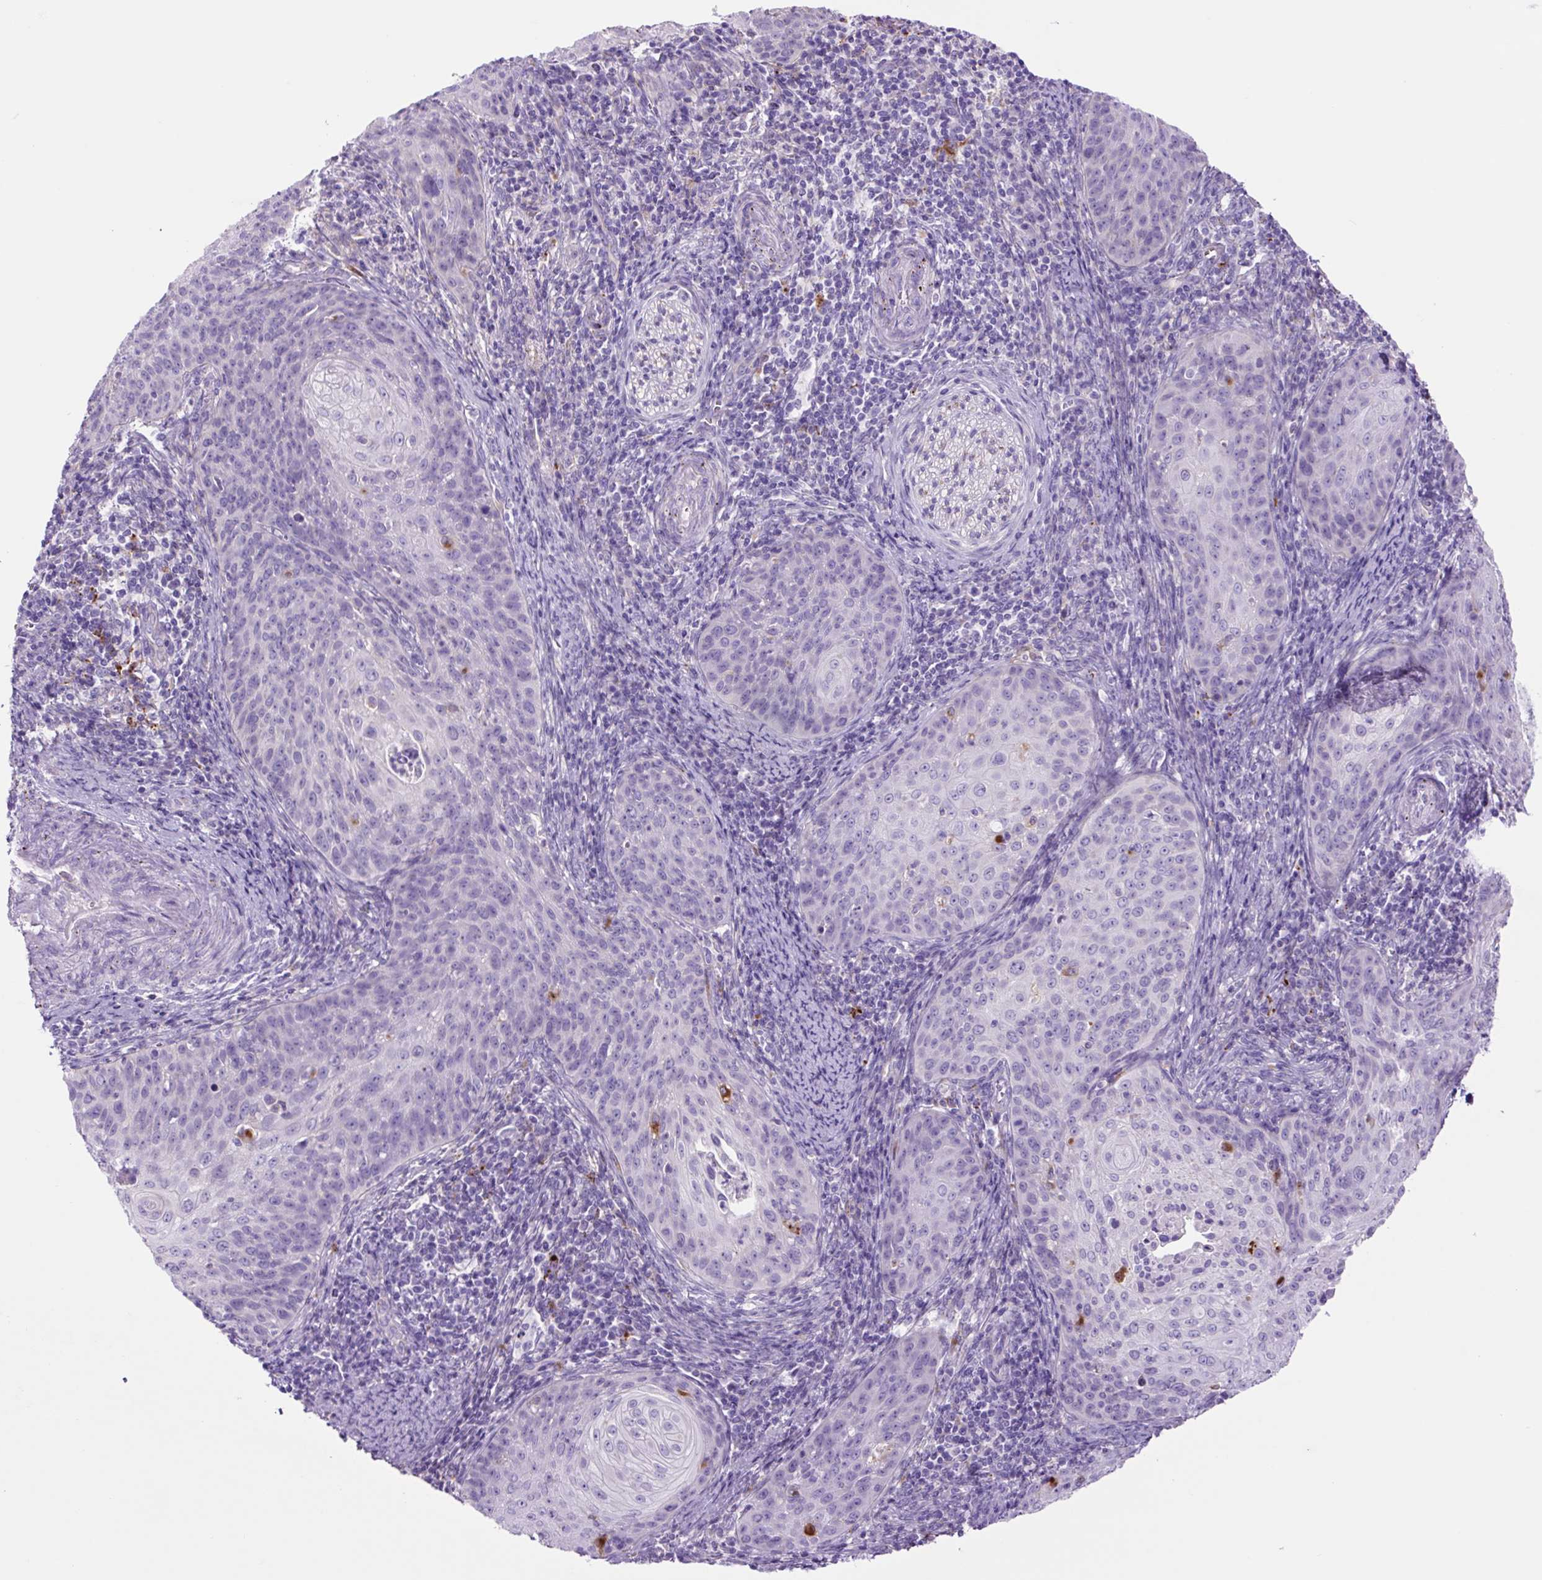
{"staining": {"intensity": "negative", "quantity": "none", "location": "none"}, "tissue": "cervical cancer", "cell_type": "Tumor cells", "image_type": "cancer", "snomed": [{"axis": "morphology", "description": "Squamous cell carcinoma, NOS"}, {"axis": "topography", "description": "Cervix"}], "caption": "Tumor cells are negative for protein expression in human cervical cancer (squamous cell carcinoma).", "gene": "LCN10", "patient": {"sex": "female", "age": 30}}